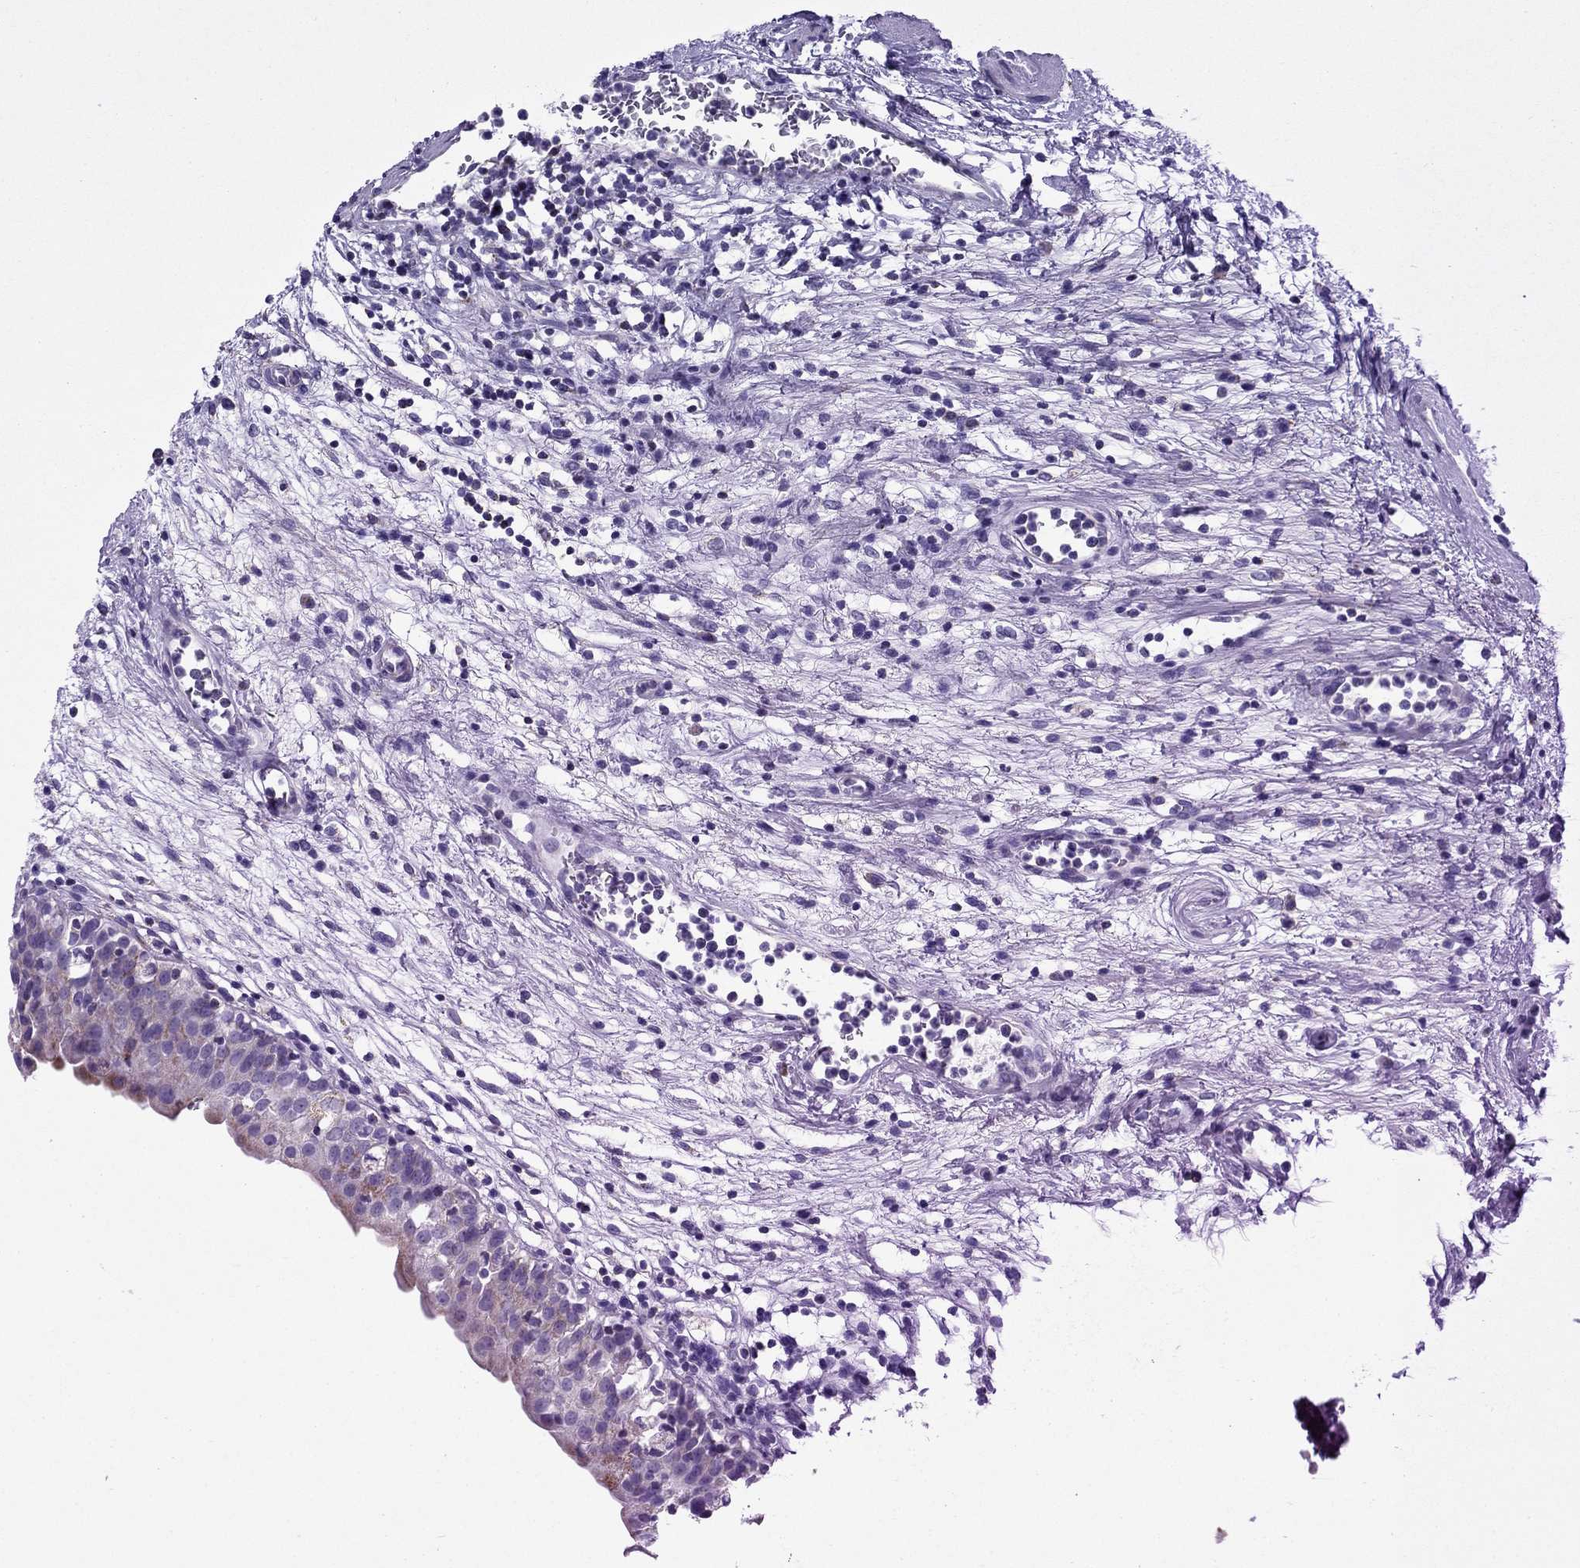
{"staining": {"intensity": "moderate", "quantity": "<25%", "location": "cytoplasmic/membranous"}, "tissue": "urinary bladder", "cell_type": "Urothelial cells", "image_type": "normal", "snomed": [{"axis": "morphology", "description": "Normal tissue, NOS"}, {"axis": "topography", "description": "Urinary bladder"}], "caption": "This photomicrograph demonstrates immunohistochemistry (IHC) staining of unremarkable human urinary bladder, with low moderate cytoplasmic/membranous expression in about <25% of urothelial cells.", "gene": "ACADSB", "patient": {"sex": "male", "age": 76}}